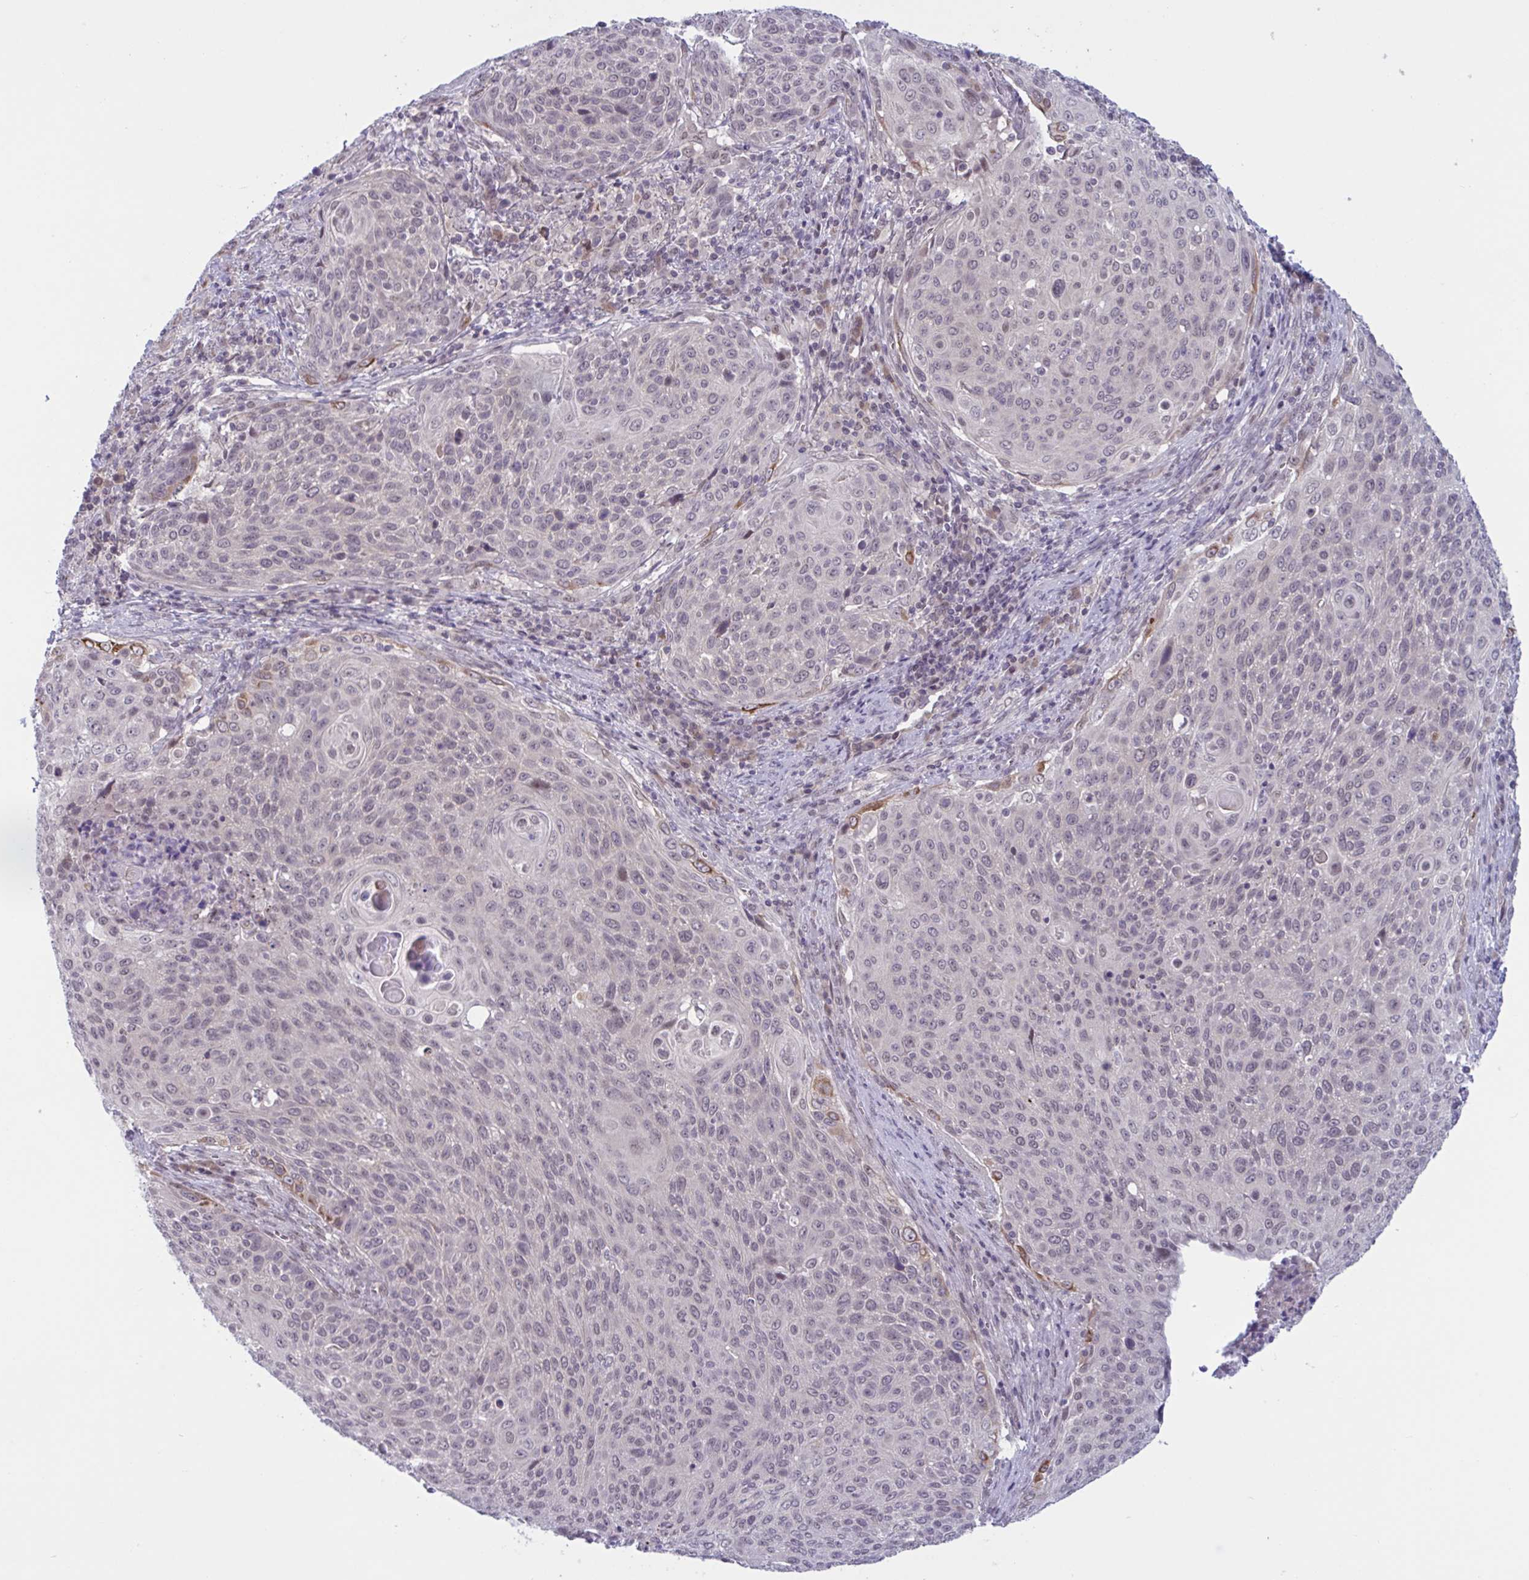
{"staining": {"intensity": "negative", "quantity": "none", "location": "none"}, "tissue": "cervical cancer", "cell_type": "Tumor cells", "image_type": "cancer", "snomed": [{"axis": "morphology", "description": "Squamous cell carcinoma, NOS"}, {"axis": "topography", "description": "Cervix"}], "caption": "Immunohistochemistry image of neoplastic tissue: cervical cancer (squamous cell carcinoma) stained with DAB reveals no significant protein positivity in tumor cells.", "gene": "TTC7B", "patient": {"sex": "female", "age": 31}}